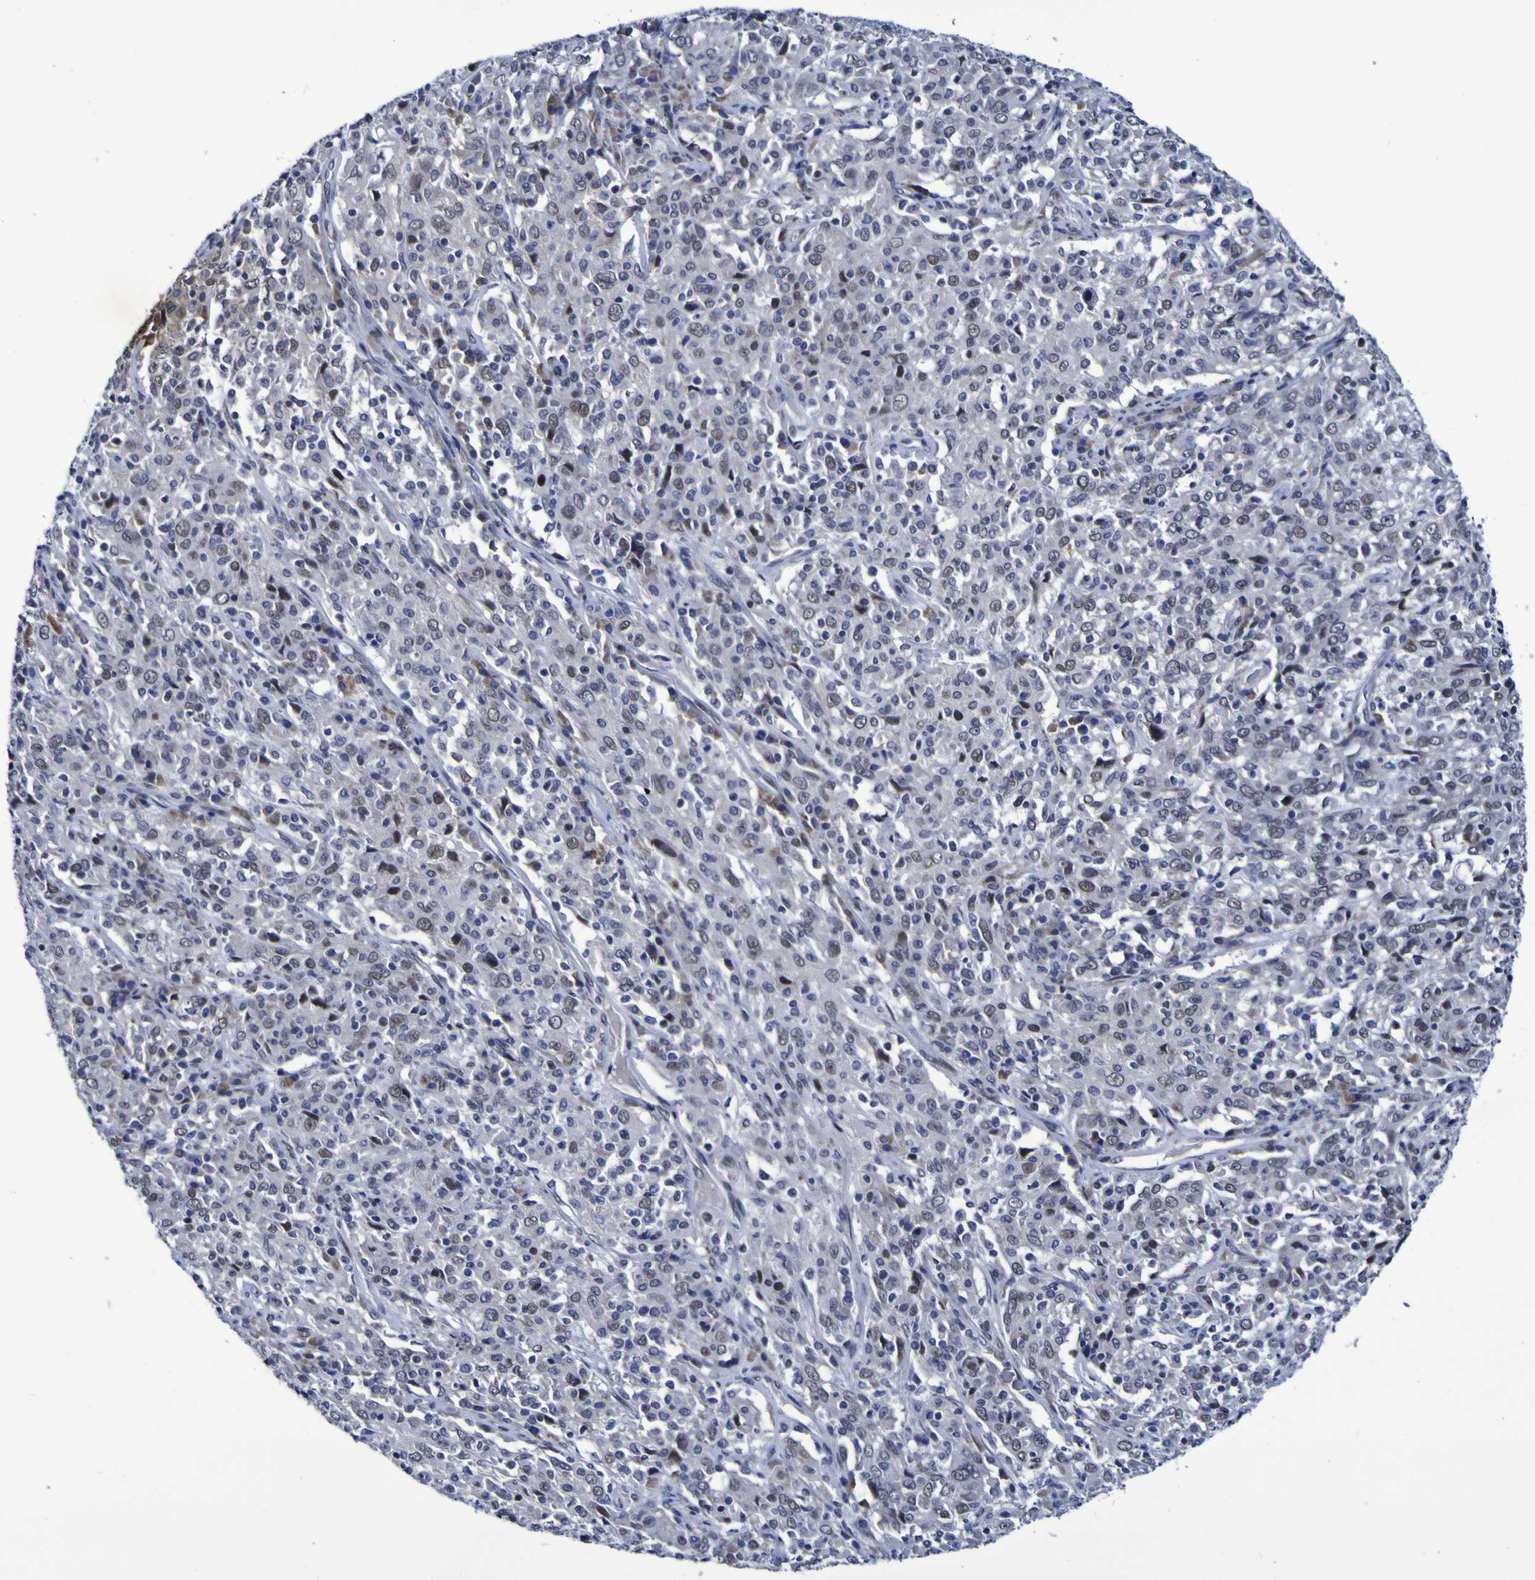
{"staining": {"intensity": "weak", "quantity": "25%-75%", "location": "nuclear"}, "tissue": "cervical cancer", "cell_type": "Tumor cells", "image_type": "cancer", "snomed": [{"axis": "morphology", "description": "Squamous cell carcinoma, NOS"}, {"axis": "topography", "description": "Cervix"}], "caption": "Weak nuclear staining for a protein is appreciated in approximately 25%-75% of tumor cells of cervical cancer (squamous cell carcinoma) using IHC.", "gene": "MBD3", "patient": {"sex": "female", "age": 46}}